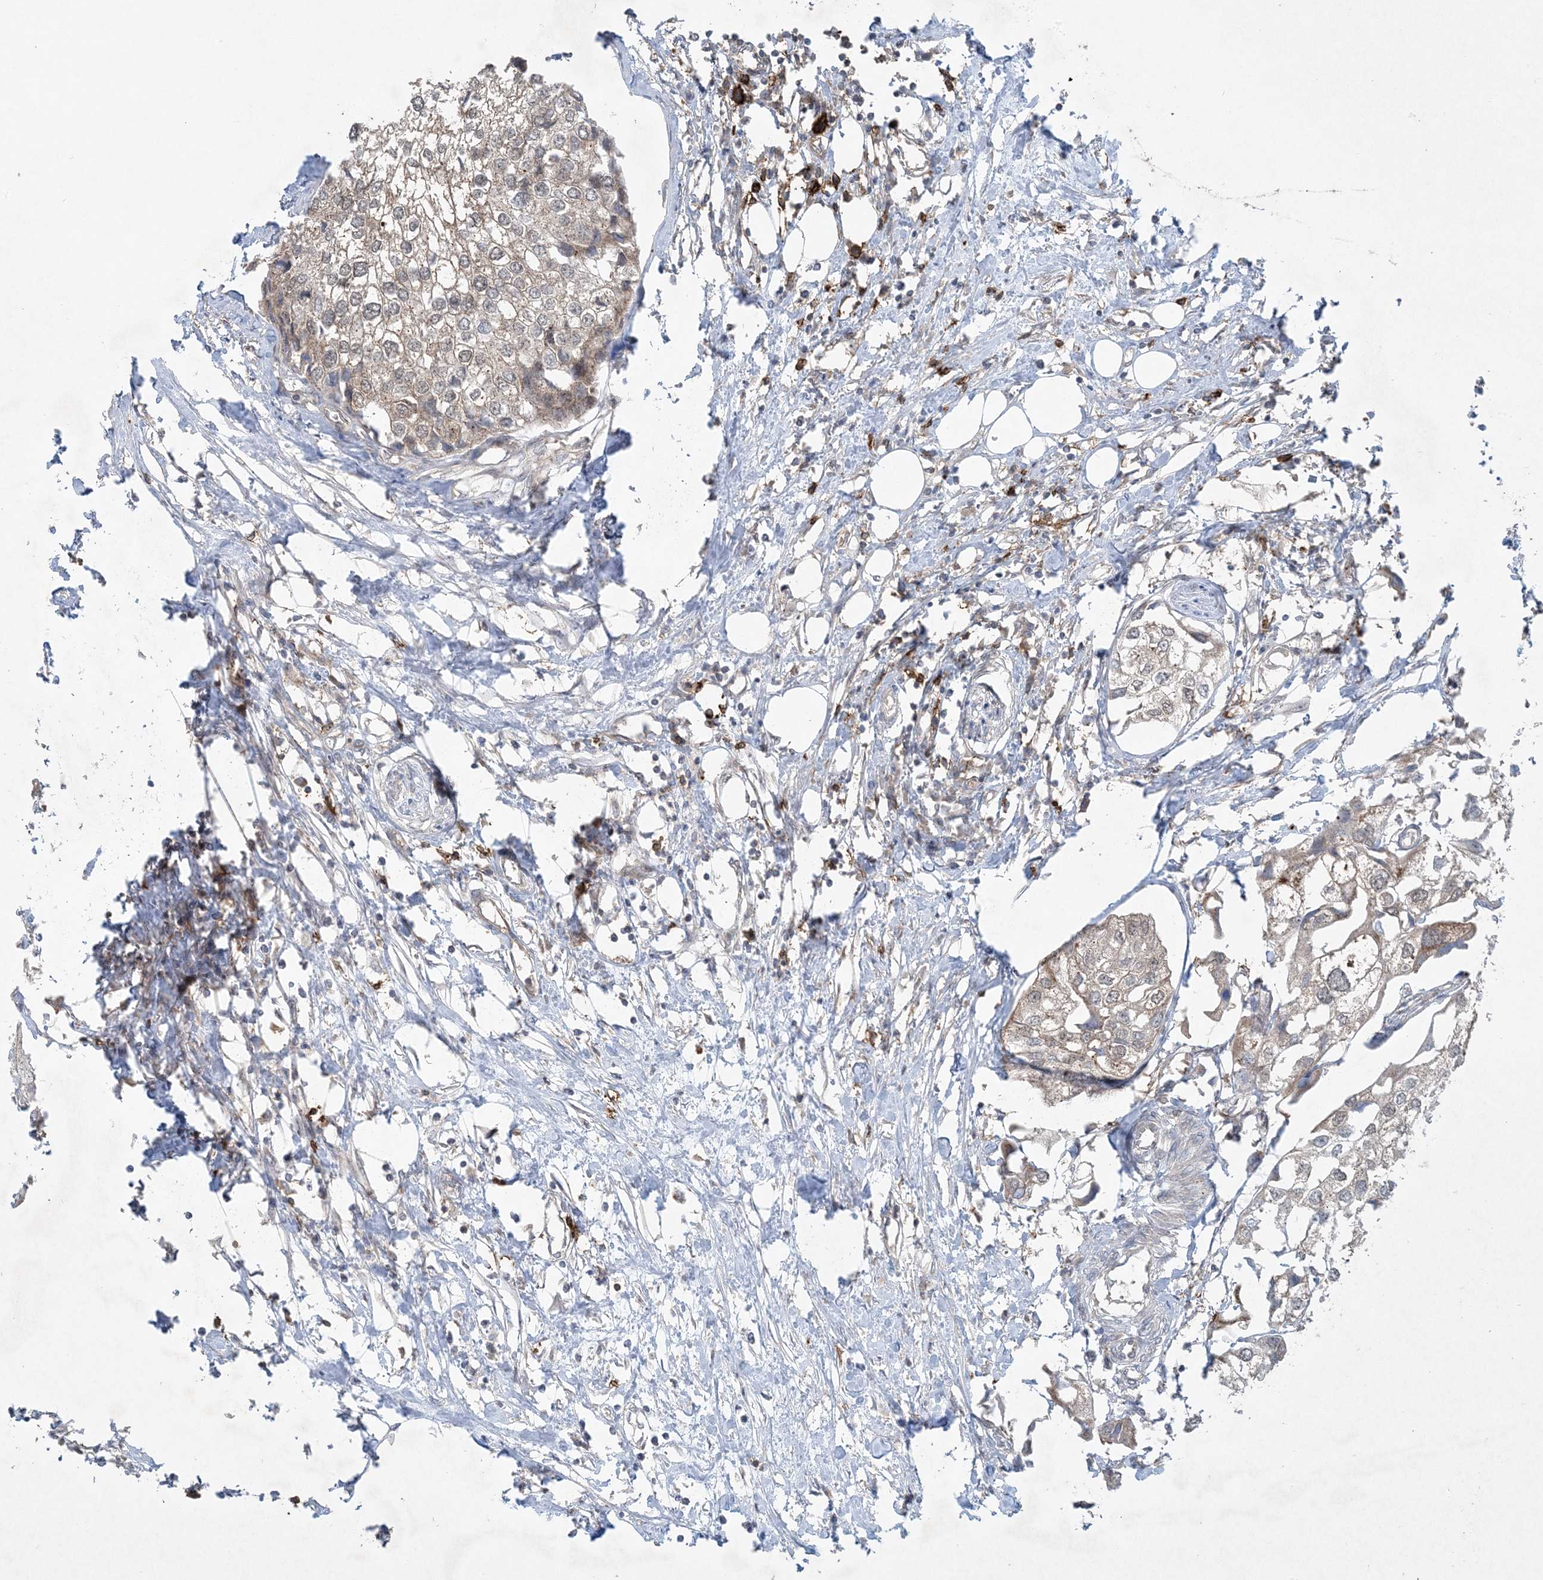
{"staining": {"intensity": "weak", "quantity": "<25%", "location": "cytoplasmic/membranous"}, "tissue": "urothelial cancer", "cell_type": "Tumor cells", "image_type": "cancer", "snomed": [{"axis": "morphology", "description": "Urothelial carcinoma, High grade"}, {"axis": "topography", "description": "Urinary bladder"}], "caption": "Tumor cells are negative for protein expression in human high-grade urothelial carcinoma.", "gene": "STAM2", "patient": {"sex": "male", "age": 64}}